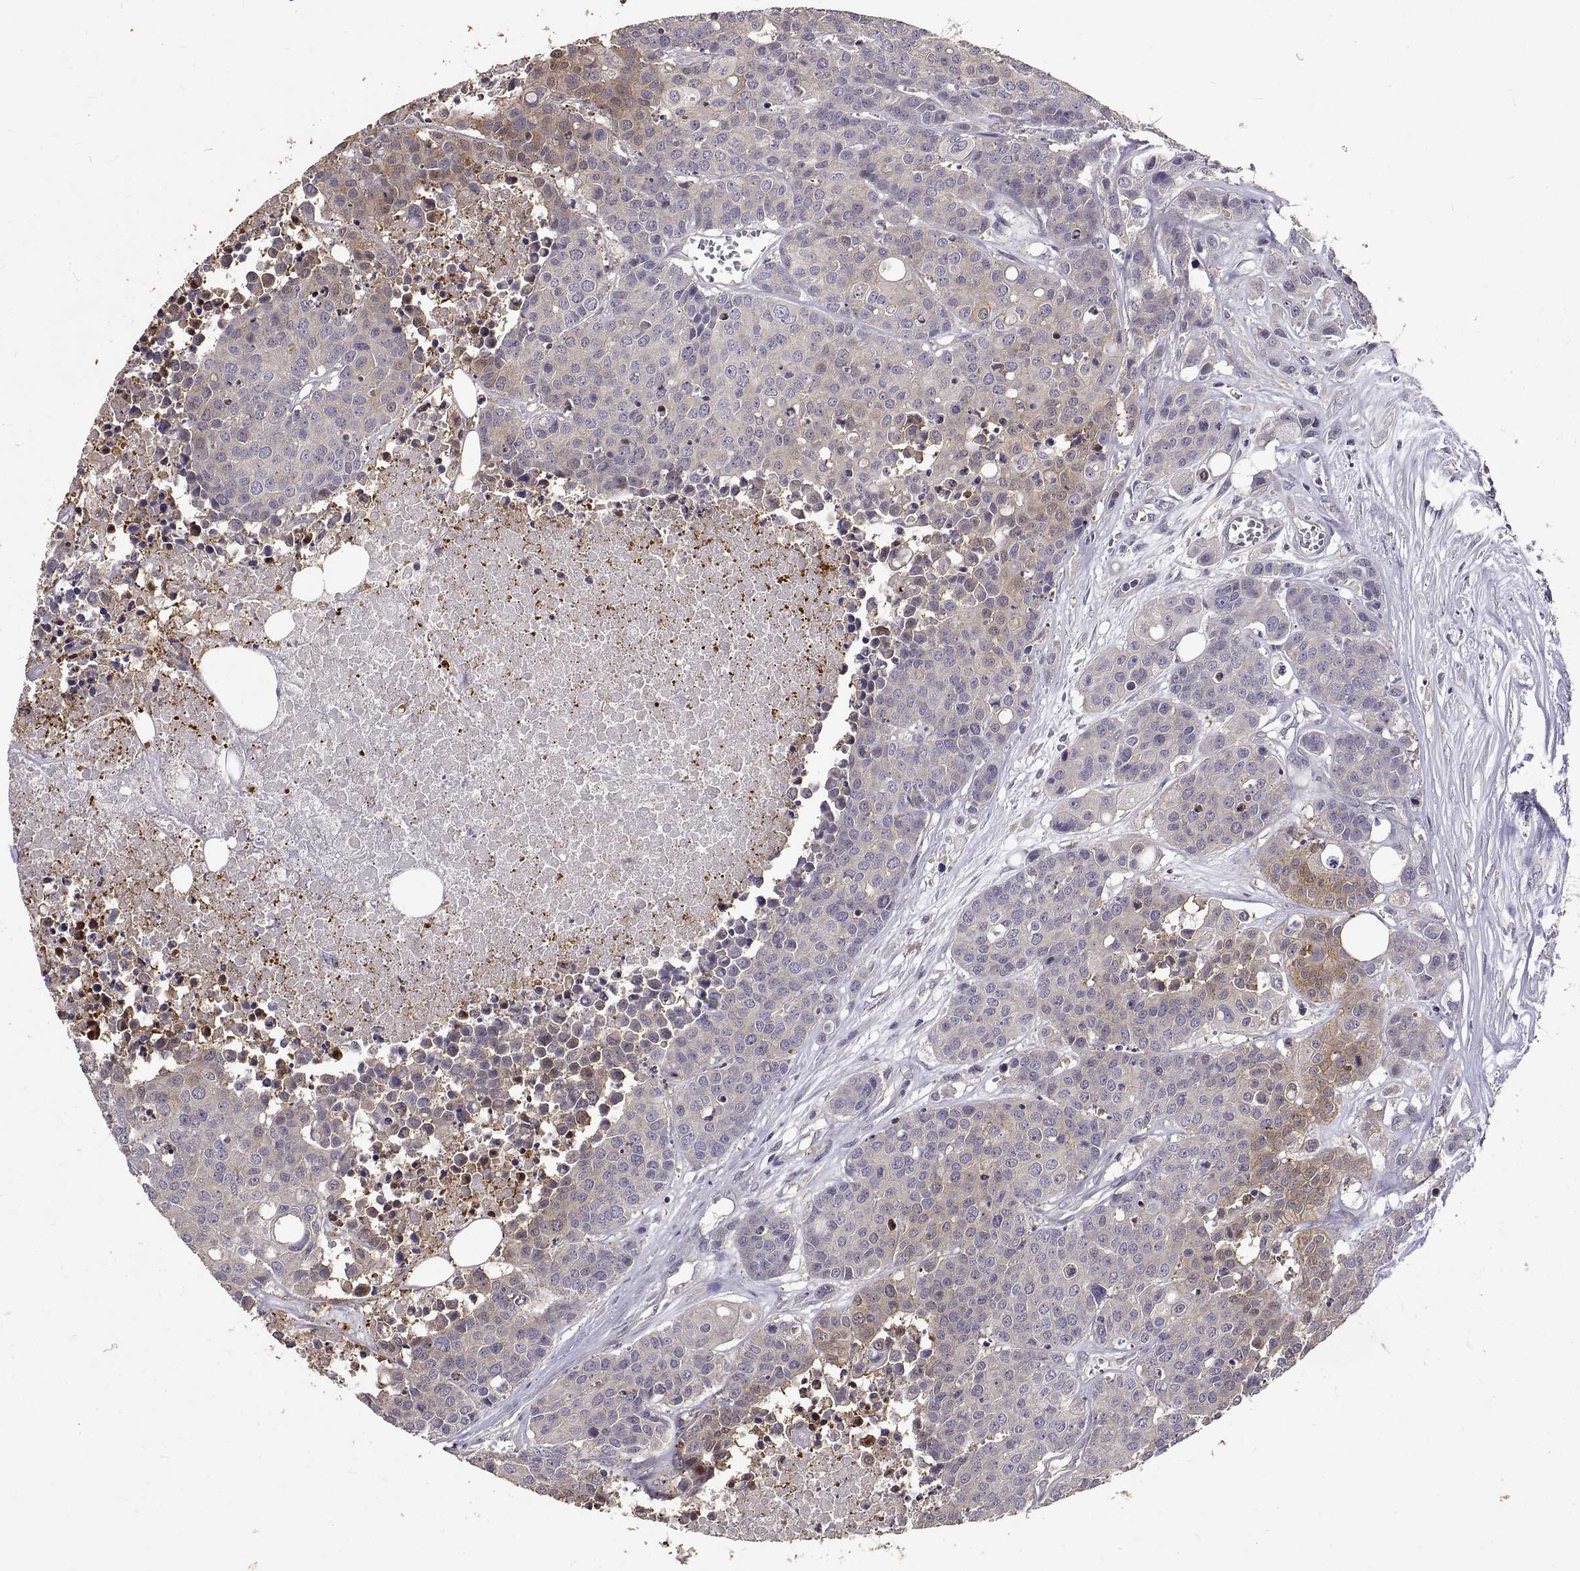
{"staining": {"intensity": "weak", "quantity": "<25%", "location": "cytoplasmic/membranous"}, "tissue": "carcinoid", "cell_type": "Tumor cells", "image_type": "cancer", "snomed": [{"axis": "morphology", "description": "Carcinoid, malignant, NOS"}, {"axis": "topography", "description": "Colon"}], "caption": "IHC of human carcinoid (malignant) demonstrates no expression in tumor cells.", "gene": "PEA15", "patient": {"sex": "male", "age": 81}}